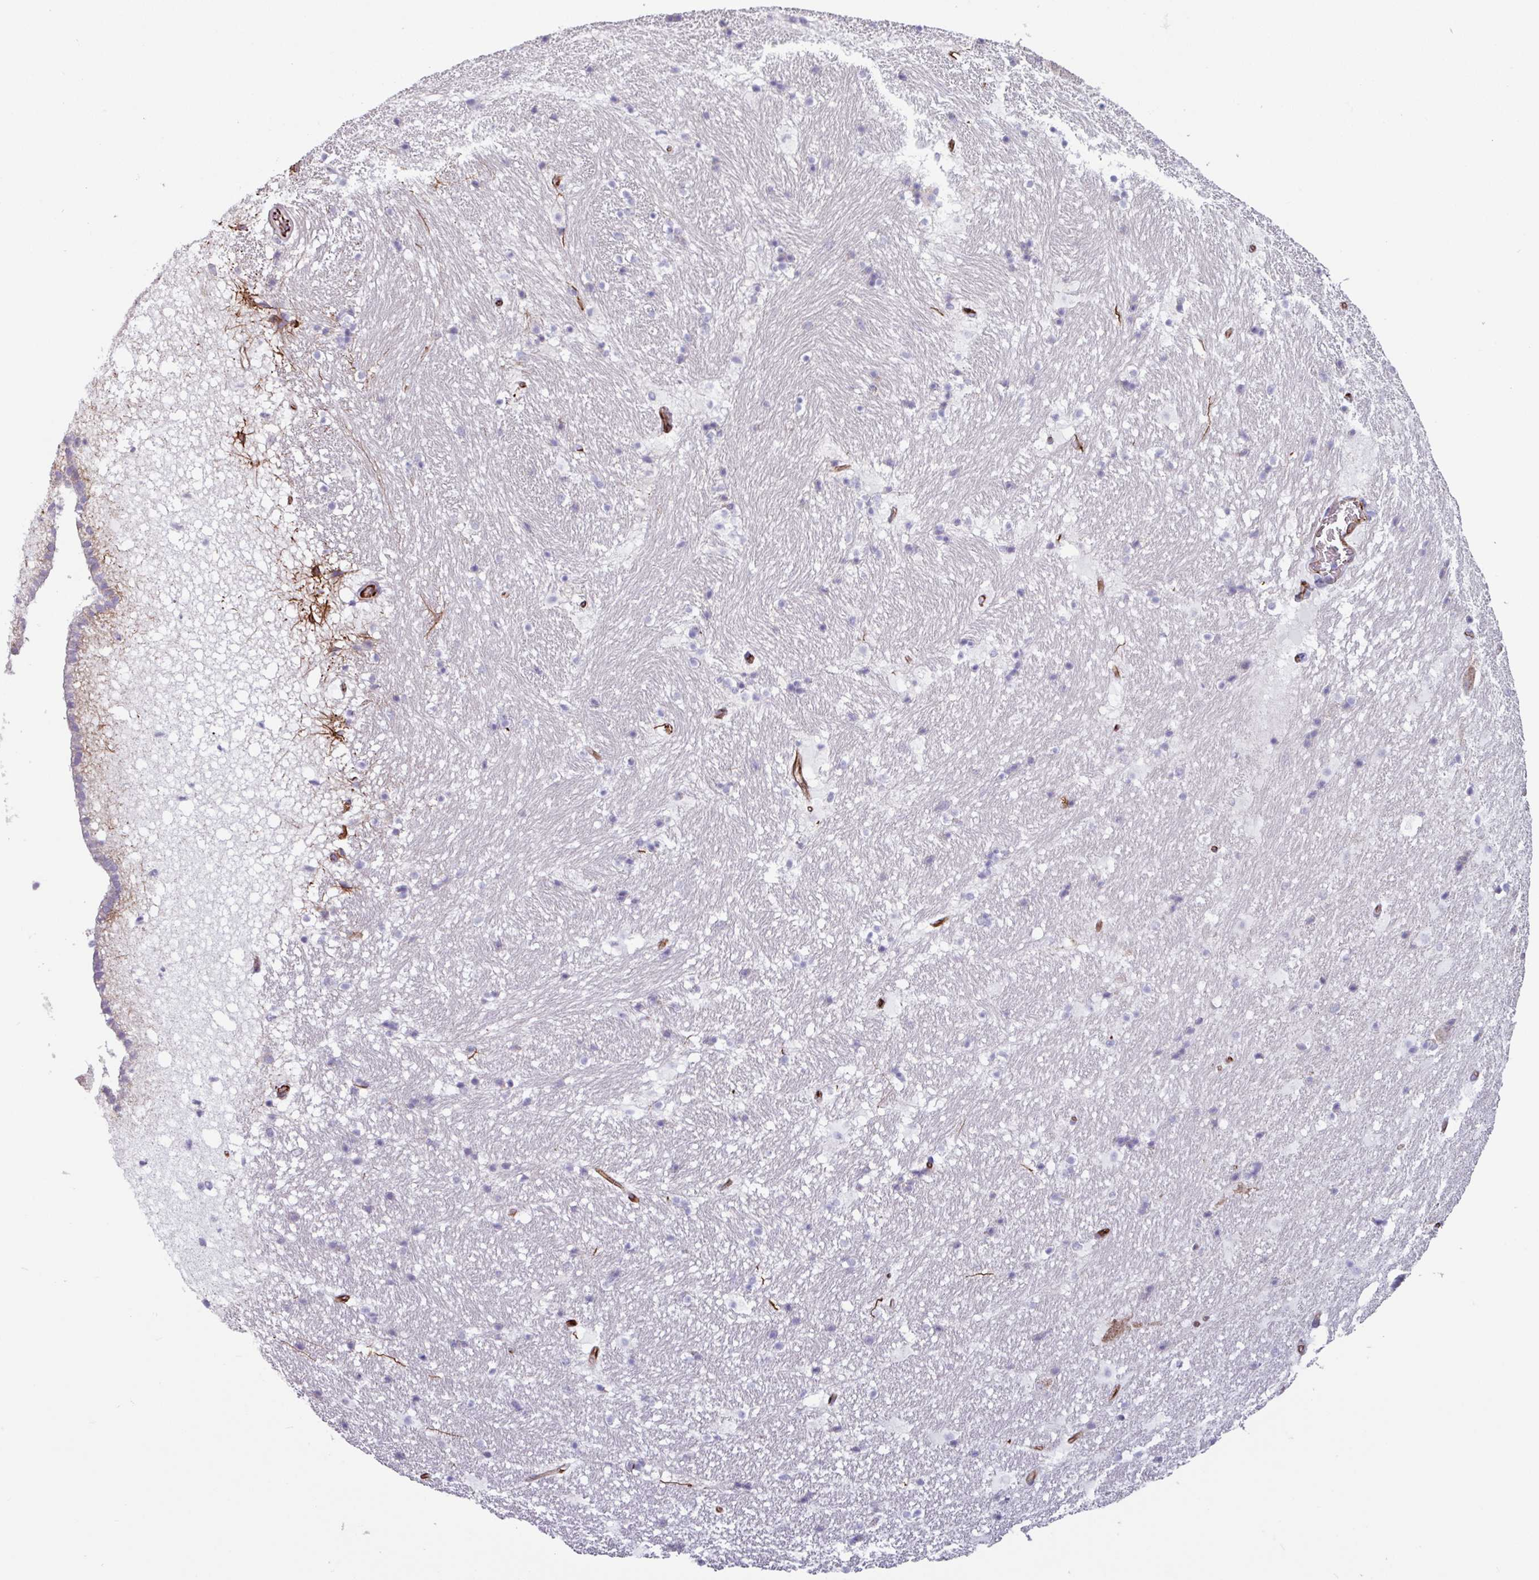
{"staining": {"intensity": "negative", "quantity": "none", "location": "none"}, "tissue": "hippocampus", "cell_type": "Glial cells", "image_type": "normal", "snomed": [{"axis": "morphology", "description": "Normal tissue, NOS"}, {"axis": "topography", "description": "Hippocampus"}], "caption": "IHC micrograph of benign human hippocampus stained for a protein (brown), which exhibits no staining in glial cells.", "gene": "BTD", "patient": {"sex": "male", "age": 37}}